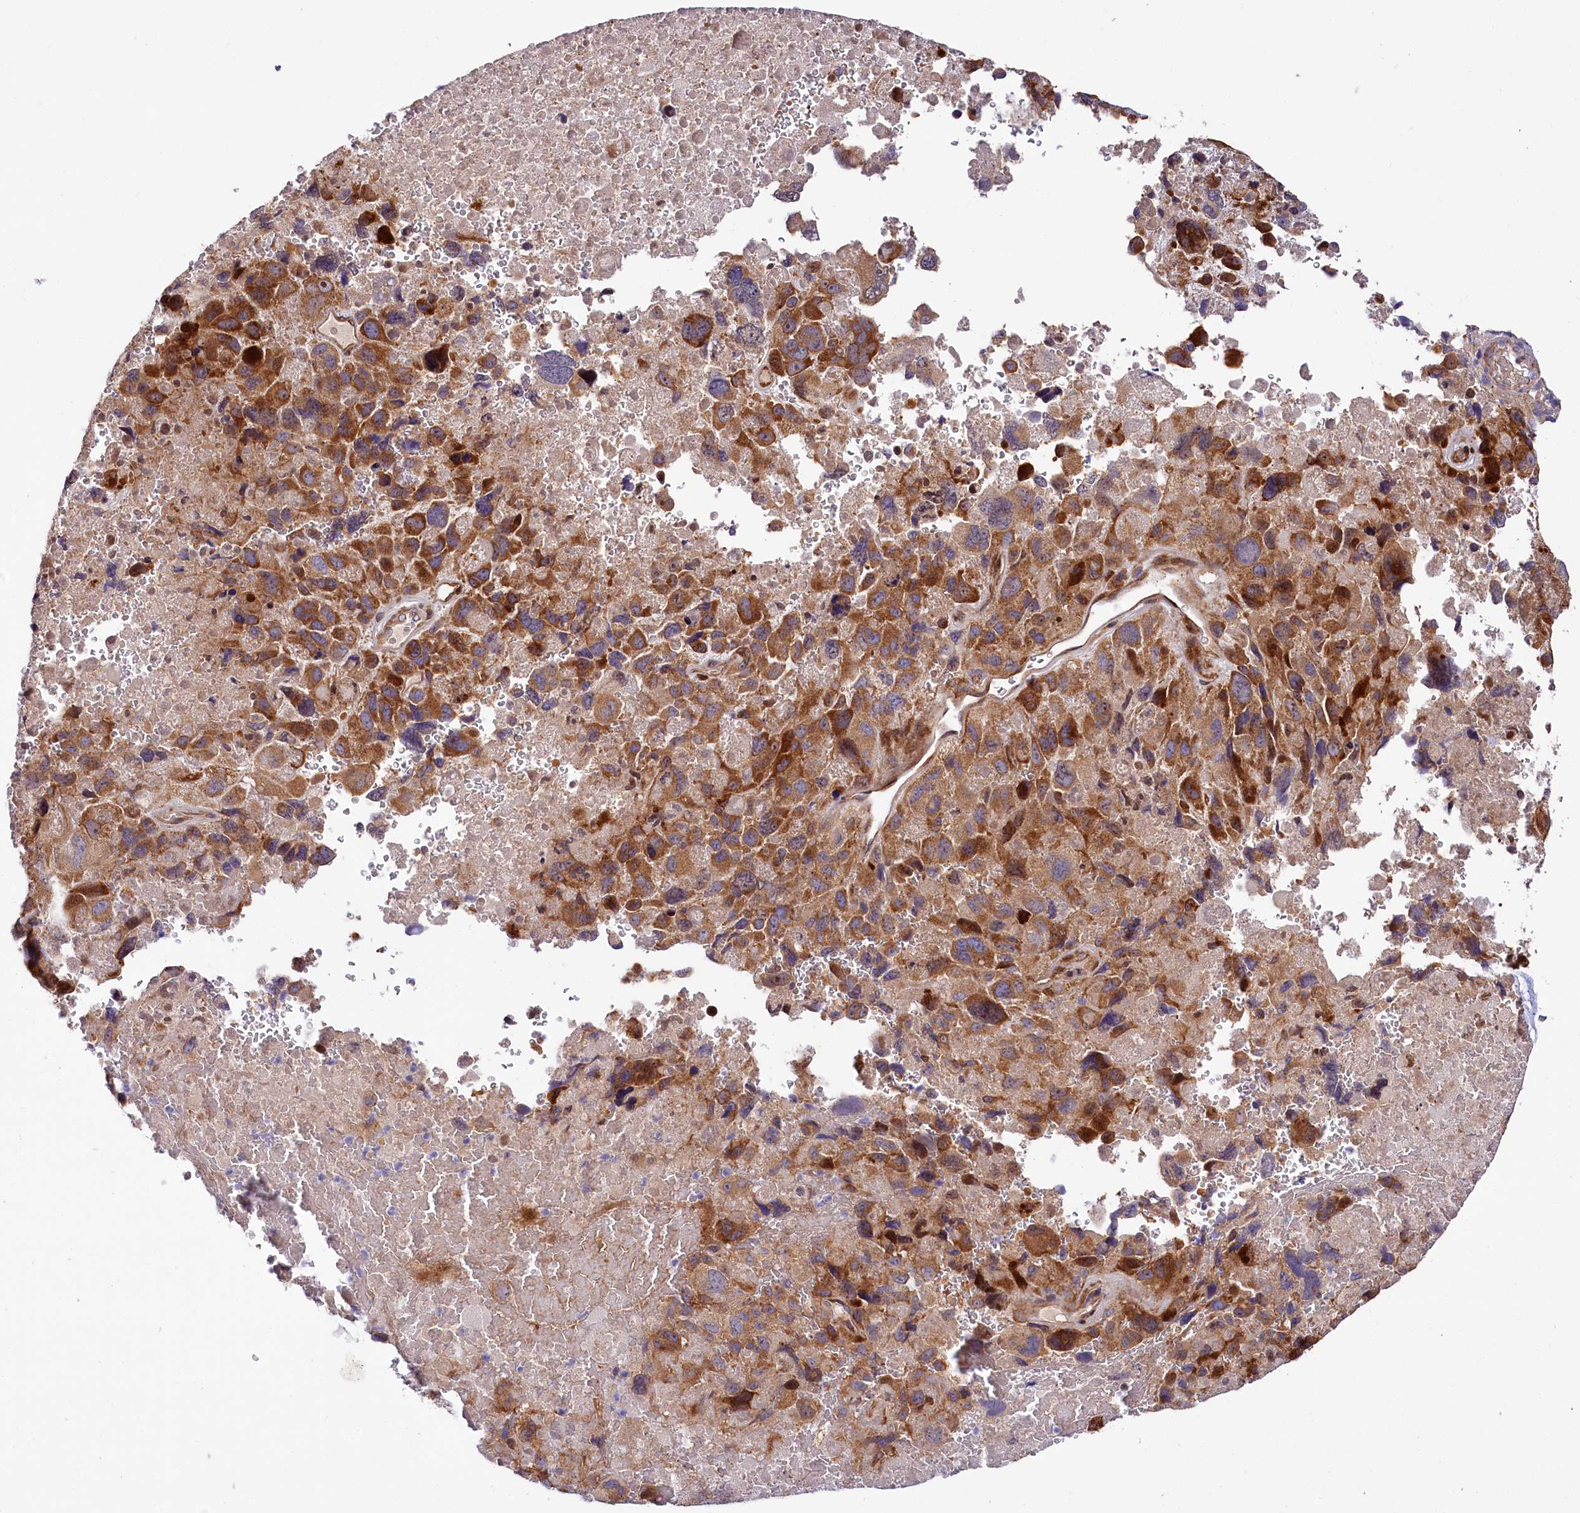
{"staining": {"intensity": "strong", "quantity": "25%-75%", "location": "cytoplasmic/membranous,nuclear"}, "tissue": "melanoma", "cell_type": "Tumor cells", "image_type": "cancer", "snomed": [{"axis": "morphology", "description": "Malignant melanoma, Metastatic site"}, {"axis": "topography", "description": "Brain"}], "caption": "Tumor cells demonstrate strong cytoplasmic/membranous and nuclear expression in about 25%-75% of cells in malignant melanoma (metastatic site). (IHC, brightfield microscopy, high magnification).", "gene": "PDZRN3", "patient": {"sex": "female", "age": 53}}